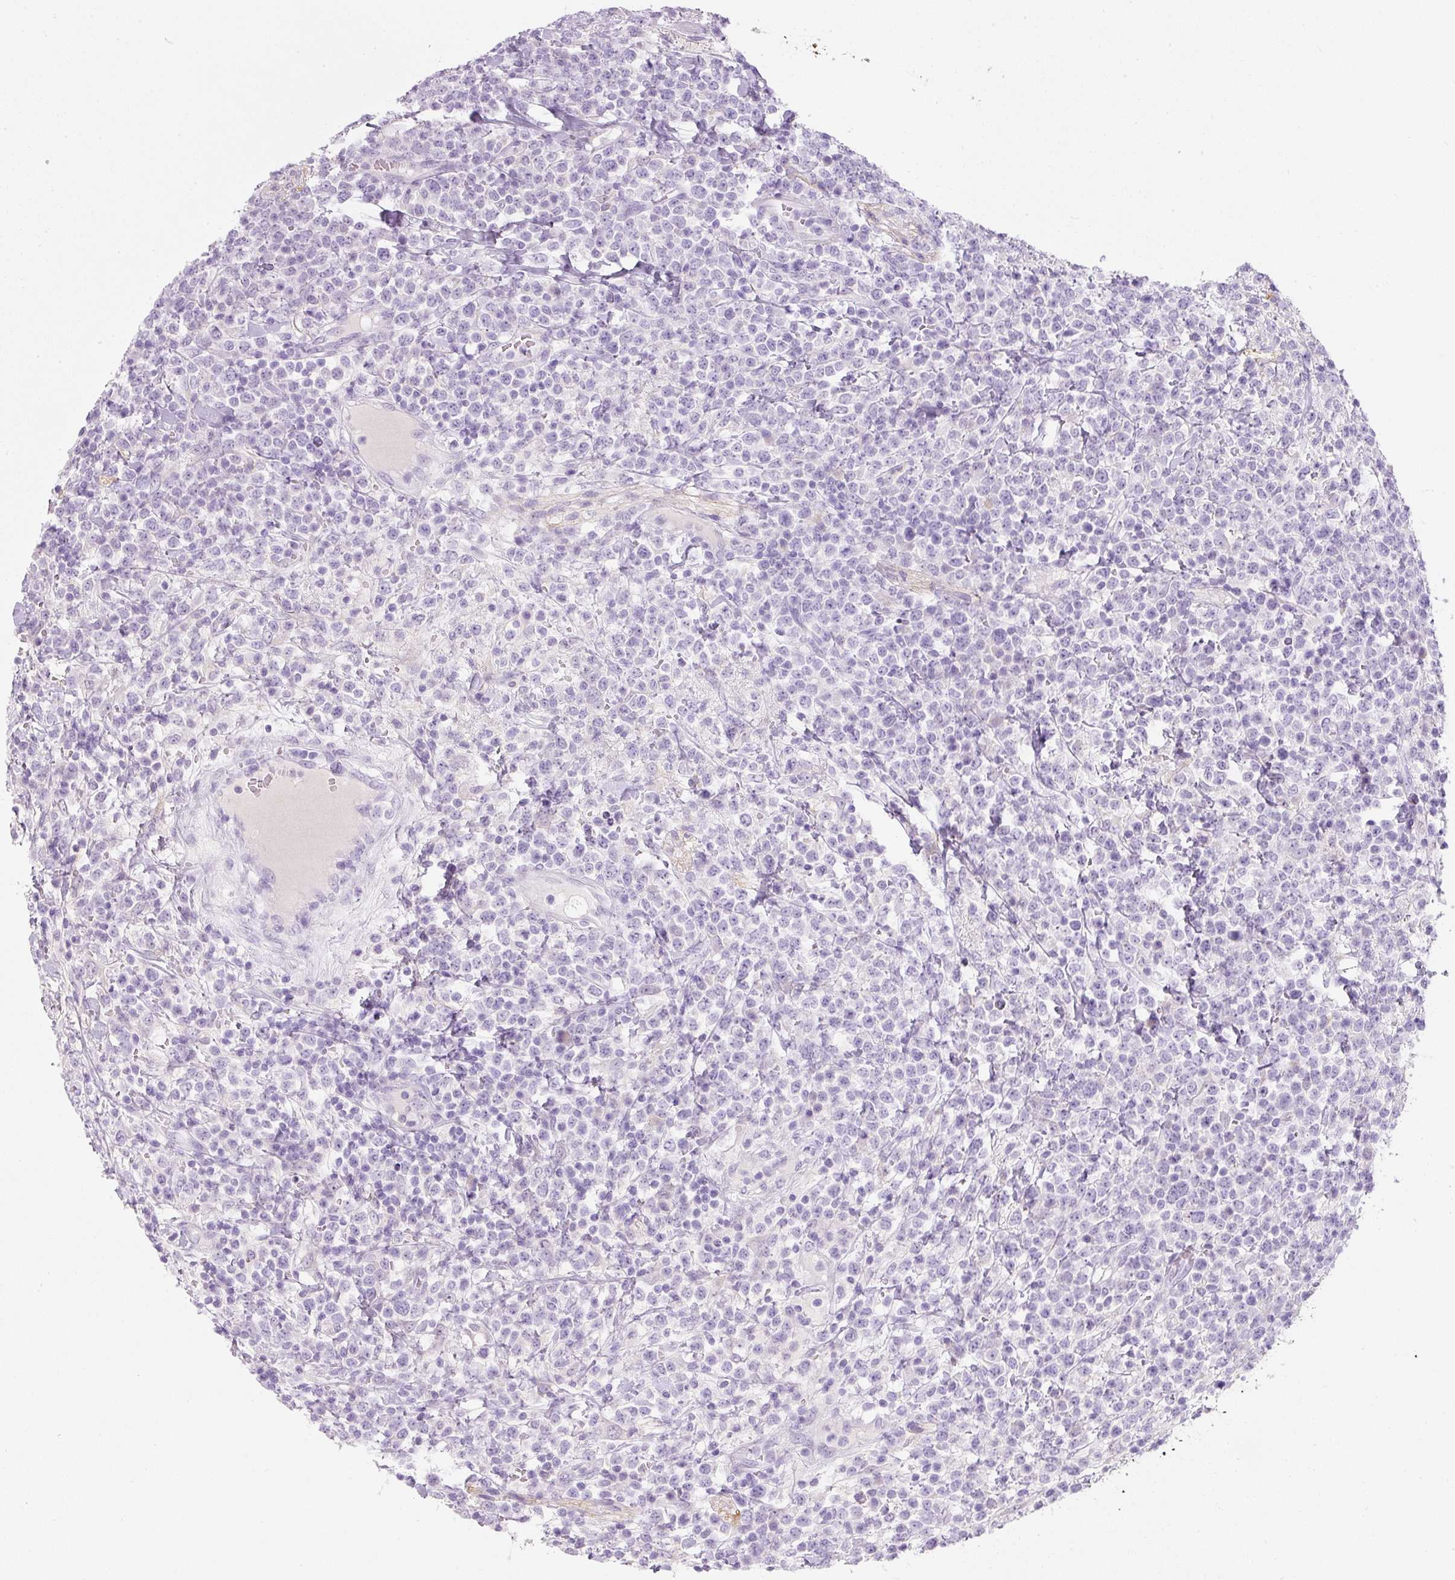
{"staining": {"intensity": "negative", "quantity": "none", "location": "none"}, "tissue": "lymphoma", "cell_type": "Tumor cells", "image_type": "cancer", "snomed": [{"axis": "morphology", "description": "Malignant lymphoma, non-Hodgkin's type, High grade"}, {"axis": "topography", "description": "Colon"}], "caption": "IHC image of neoplastic tissue: high-grade malignant lymphoma, non-Hodgkin's type stained with DAB (3,3'-diaminobenzidine) exhibits no significant protein positivity in tumor cells.", "gene": "DNM1", "patient": {"sex": "female", "age": 53}}